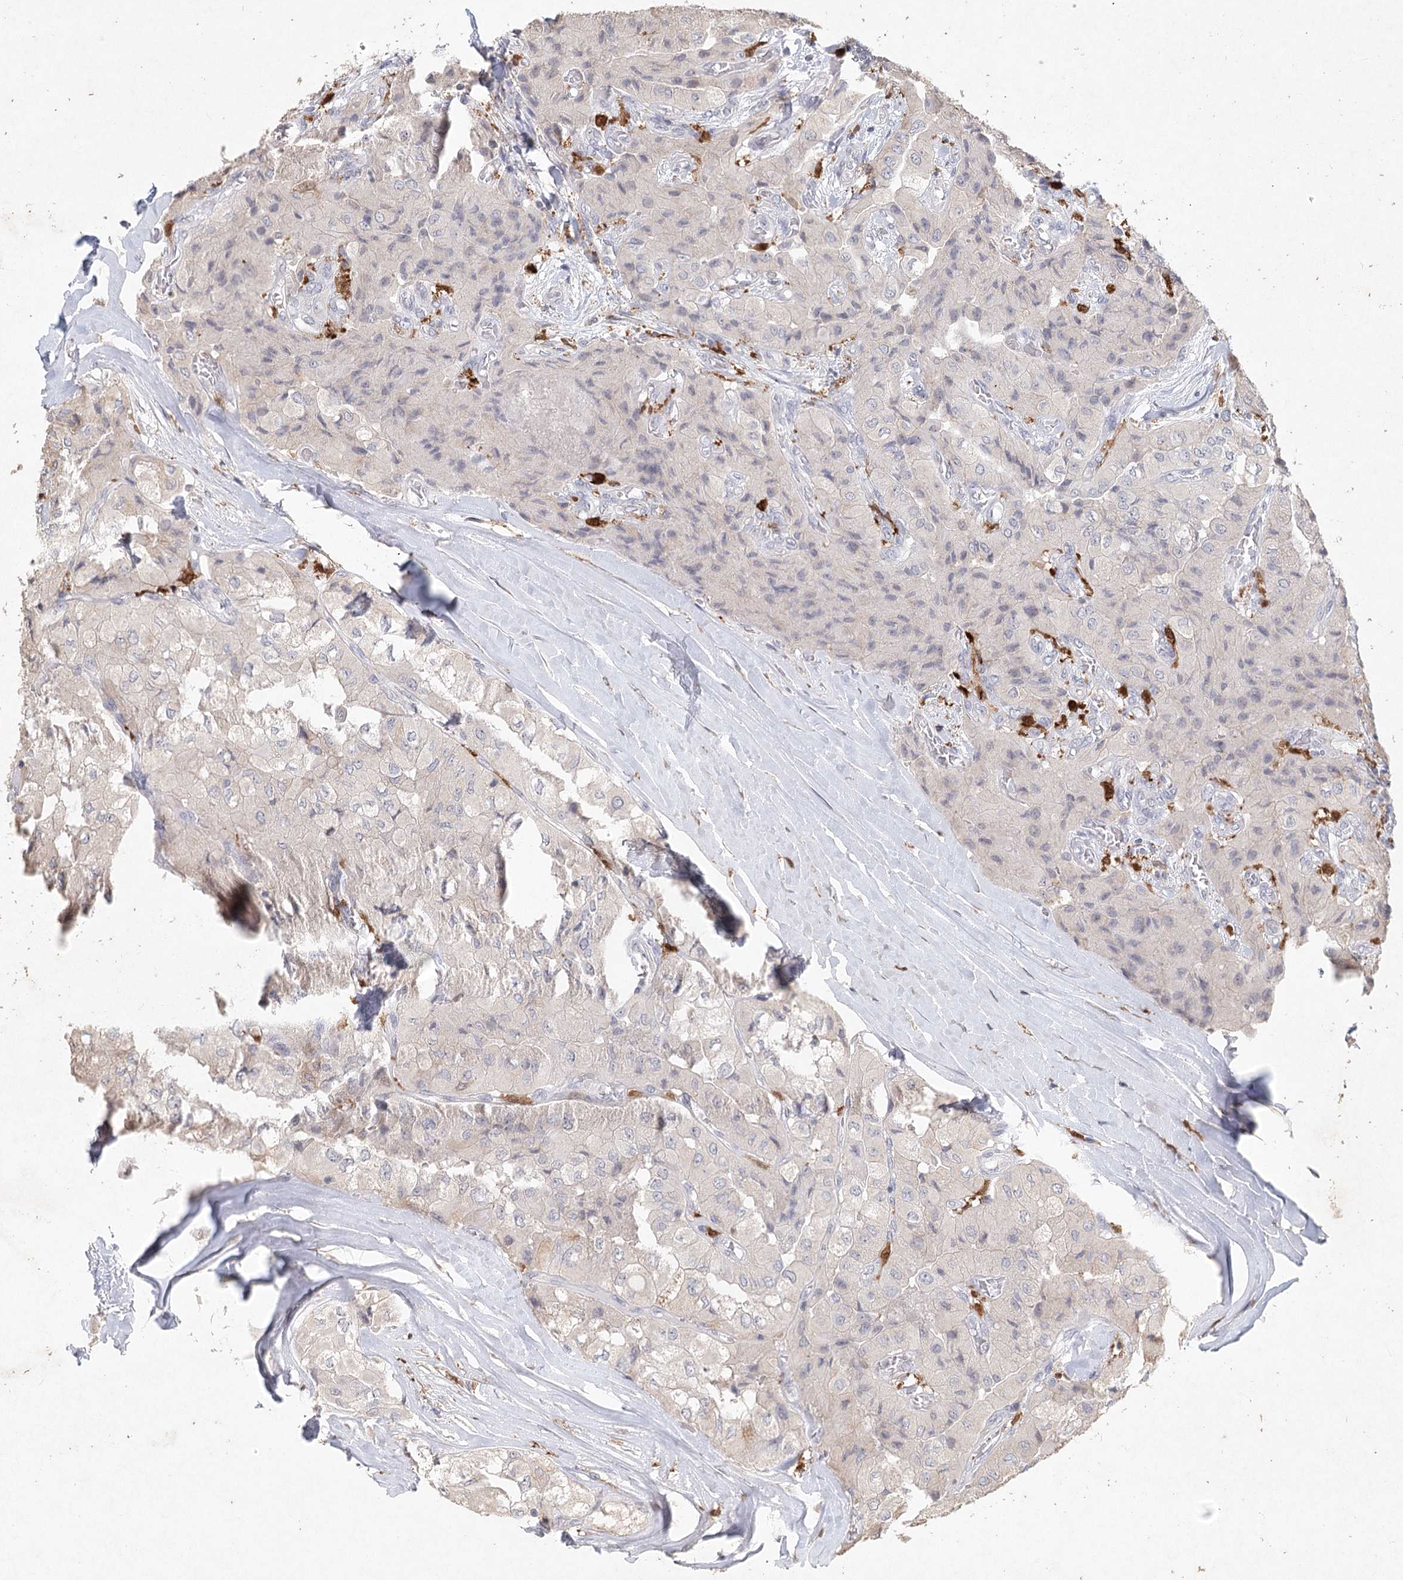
{"staining": {"intensity": "negative", "quantity": "none", "location": "none"}, "tissue": "thyroid cancer", "cell_type": "Tumor cells", "image_type": "cancer", "snomed": [{"axis": "morphology", "description": "Papillary adenocarcinoma, NOS"}, {"axis": "topography", "description": "Thyroid gland"}], "caption": "Immunohistochemistry micrograph of neoplastic tissue: human thyroid papillary adenocarcinoma stained with DAB displays no significant protein positivity in tumor cells.", "gene": "ARSI", "patient": {"sex": "female", "age": 59}}